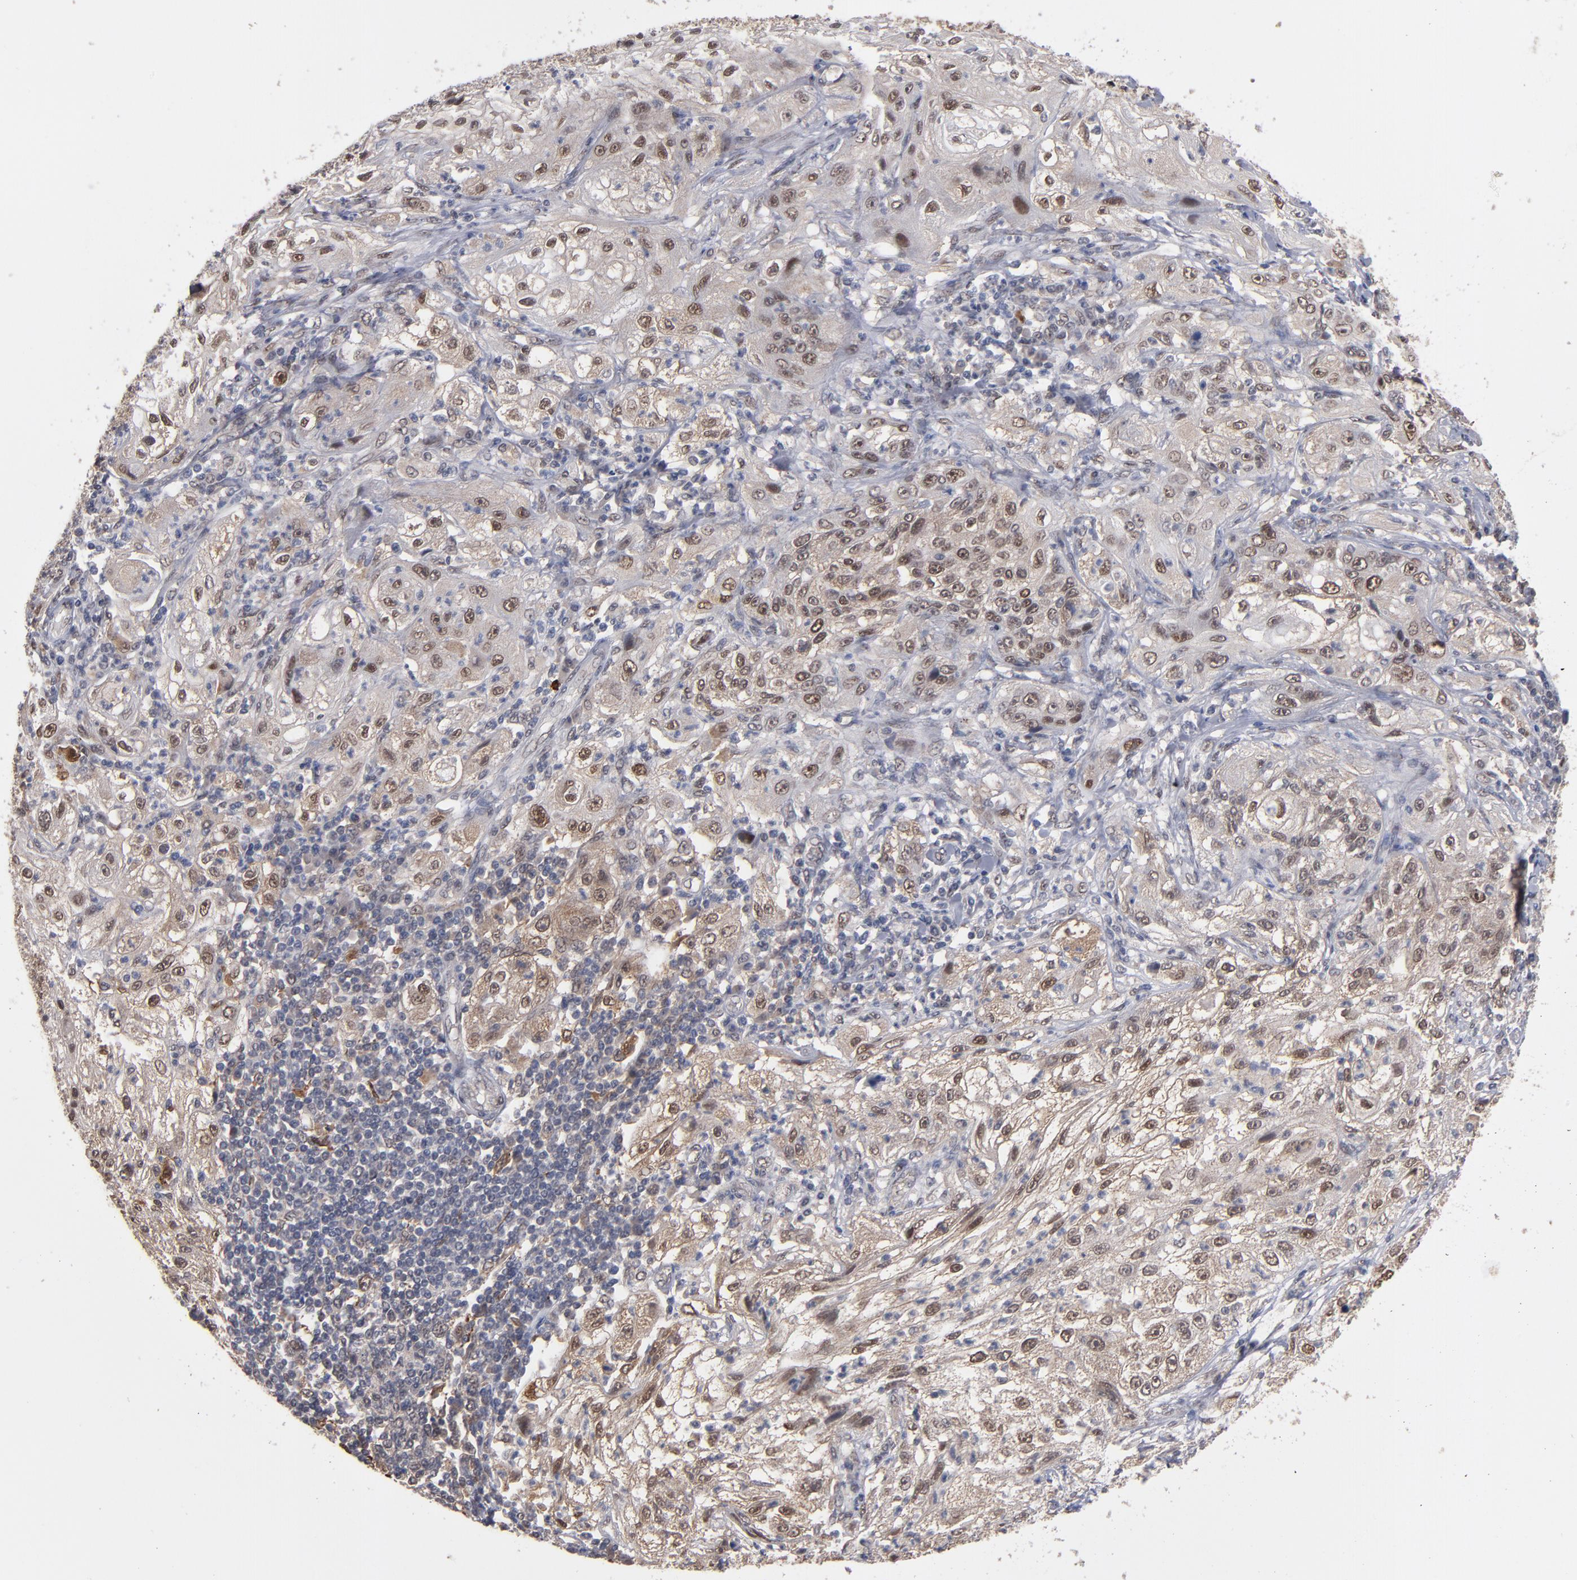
{"staining": {"intensity": "weak", "quantity": ">75%", "location": "cytoplasmic/membranous,nuclear"}, "tissue": "lung cancer", "cell_type": "Tumor cells", "image_type": "cancer", "snomed": [{"axis": "morphology", "description": "Inflammation, NOS"}, {"axis": "morphology", "description": "Squamous cell carcinoma, NOS"}, {"axis": "topography", "description": "Lymph node"}, {"axis": "topography", "description": "Soft tissue"}, {"axis": "topography", "description": "Lung"}], "caption": "Lung cancer stained with immunohistochemistry reveals weak cytoplasmic/membranous and nuclear staining in about >75% of tumor cells.", "gene": "HUWE1", "patient": {"sex": "male", "age": 66}}